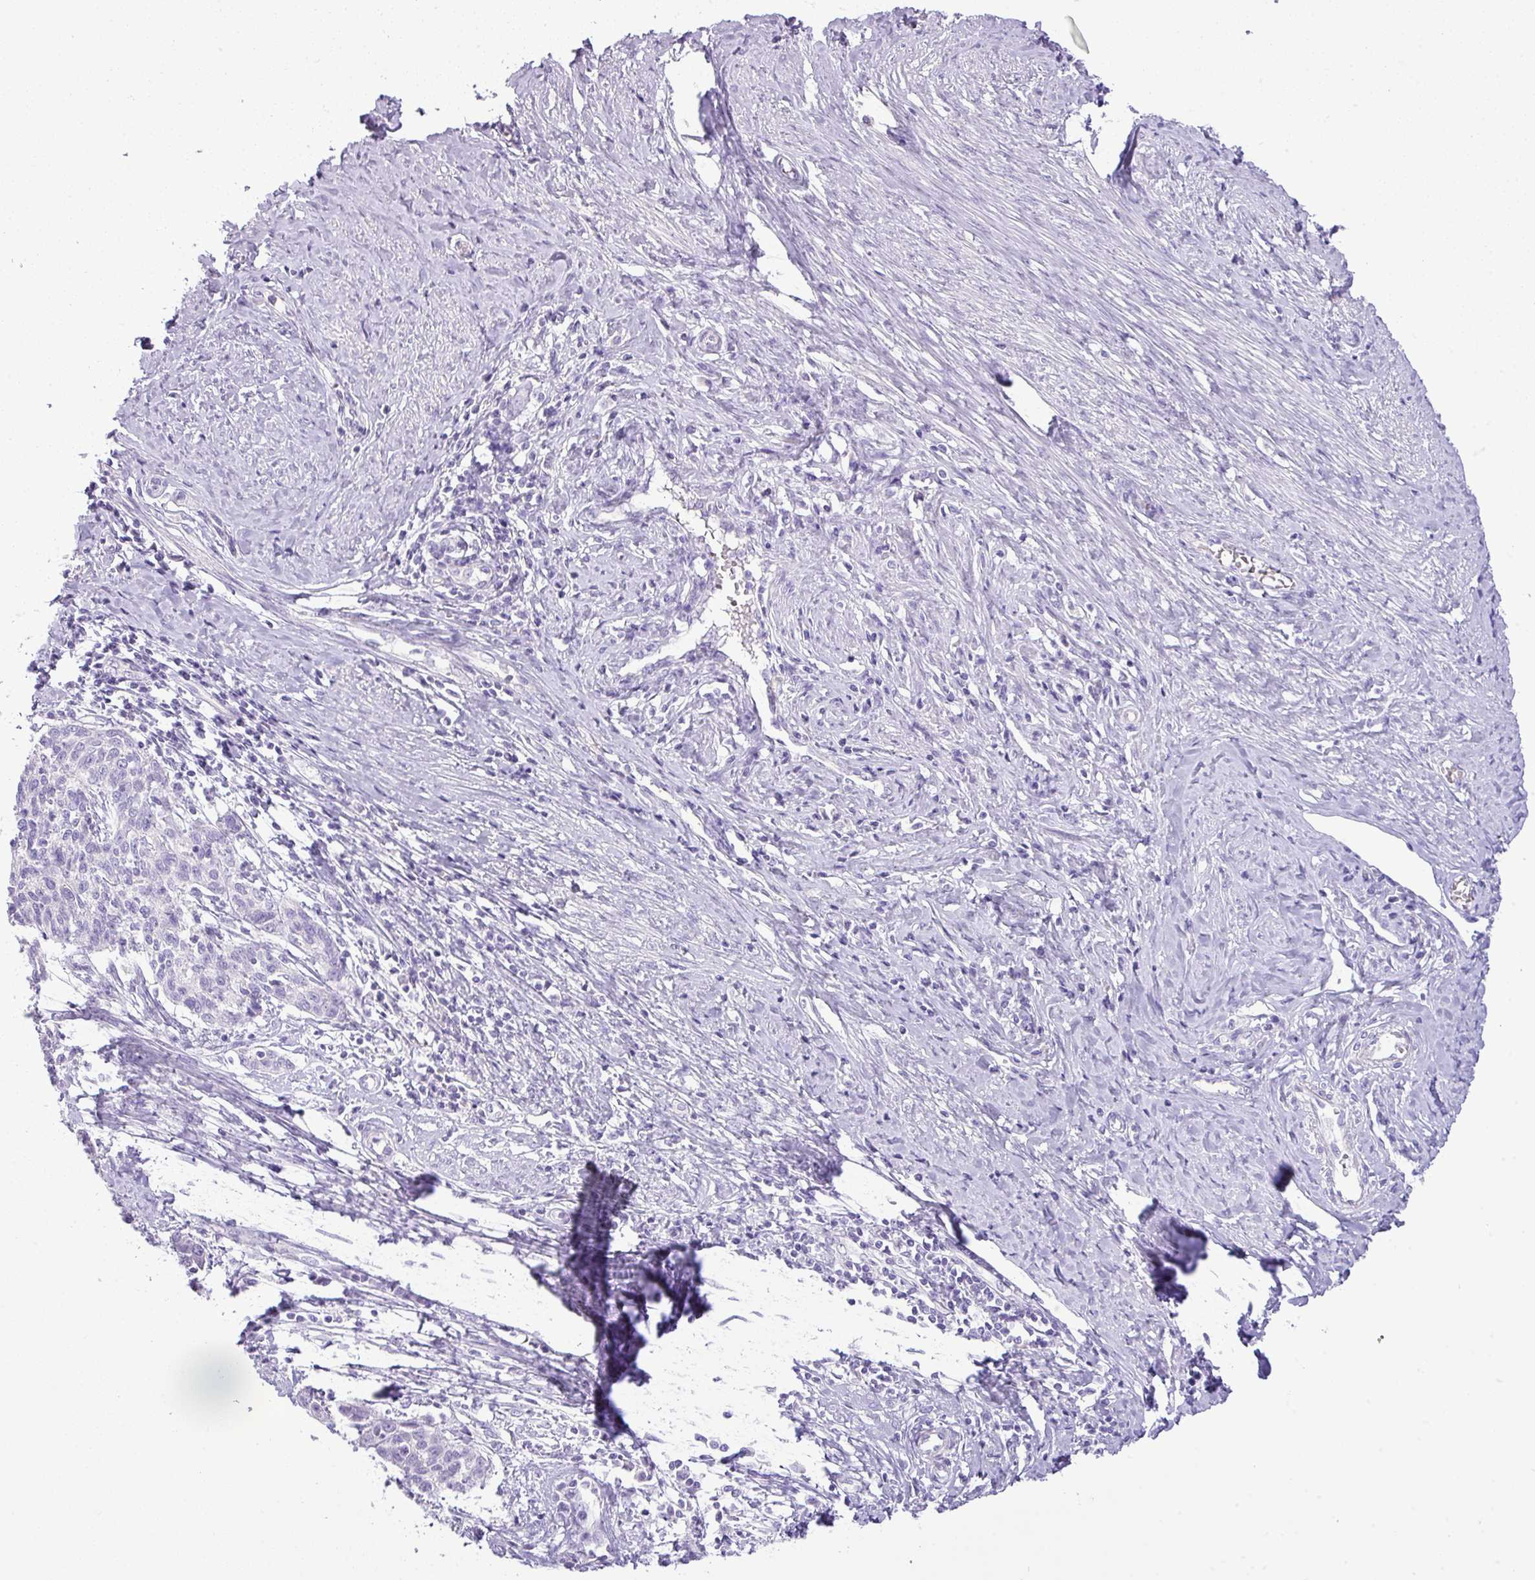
{"staining": {"intensity": "negative", "quantity": "none", "location": "none"}, "tissue": "cervical cancer", "cell_type": "Tumor cells", "image_type": "cancer", "snomed": [{"axis": "morphology", "description": "Squamous cell carcinoma, NOS"}, {"axis": "topography", "description": "Cervix"}], "caption": "Protein analysis of squamous cell carcinoma (cervical) exhibits no significant positivity in tumor cells. The staining was performed using DAB (3,3'-diaminobenzidine) to visualize the protein expression in brown, while the nuclei were stained in blue with hematoxylin (Magnification: 20x).", "gene": "ENSG00000273748", "patient": {"sex": "female", "age": 39}}